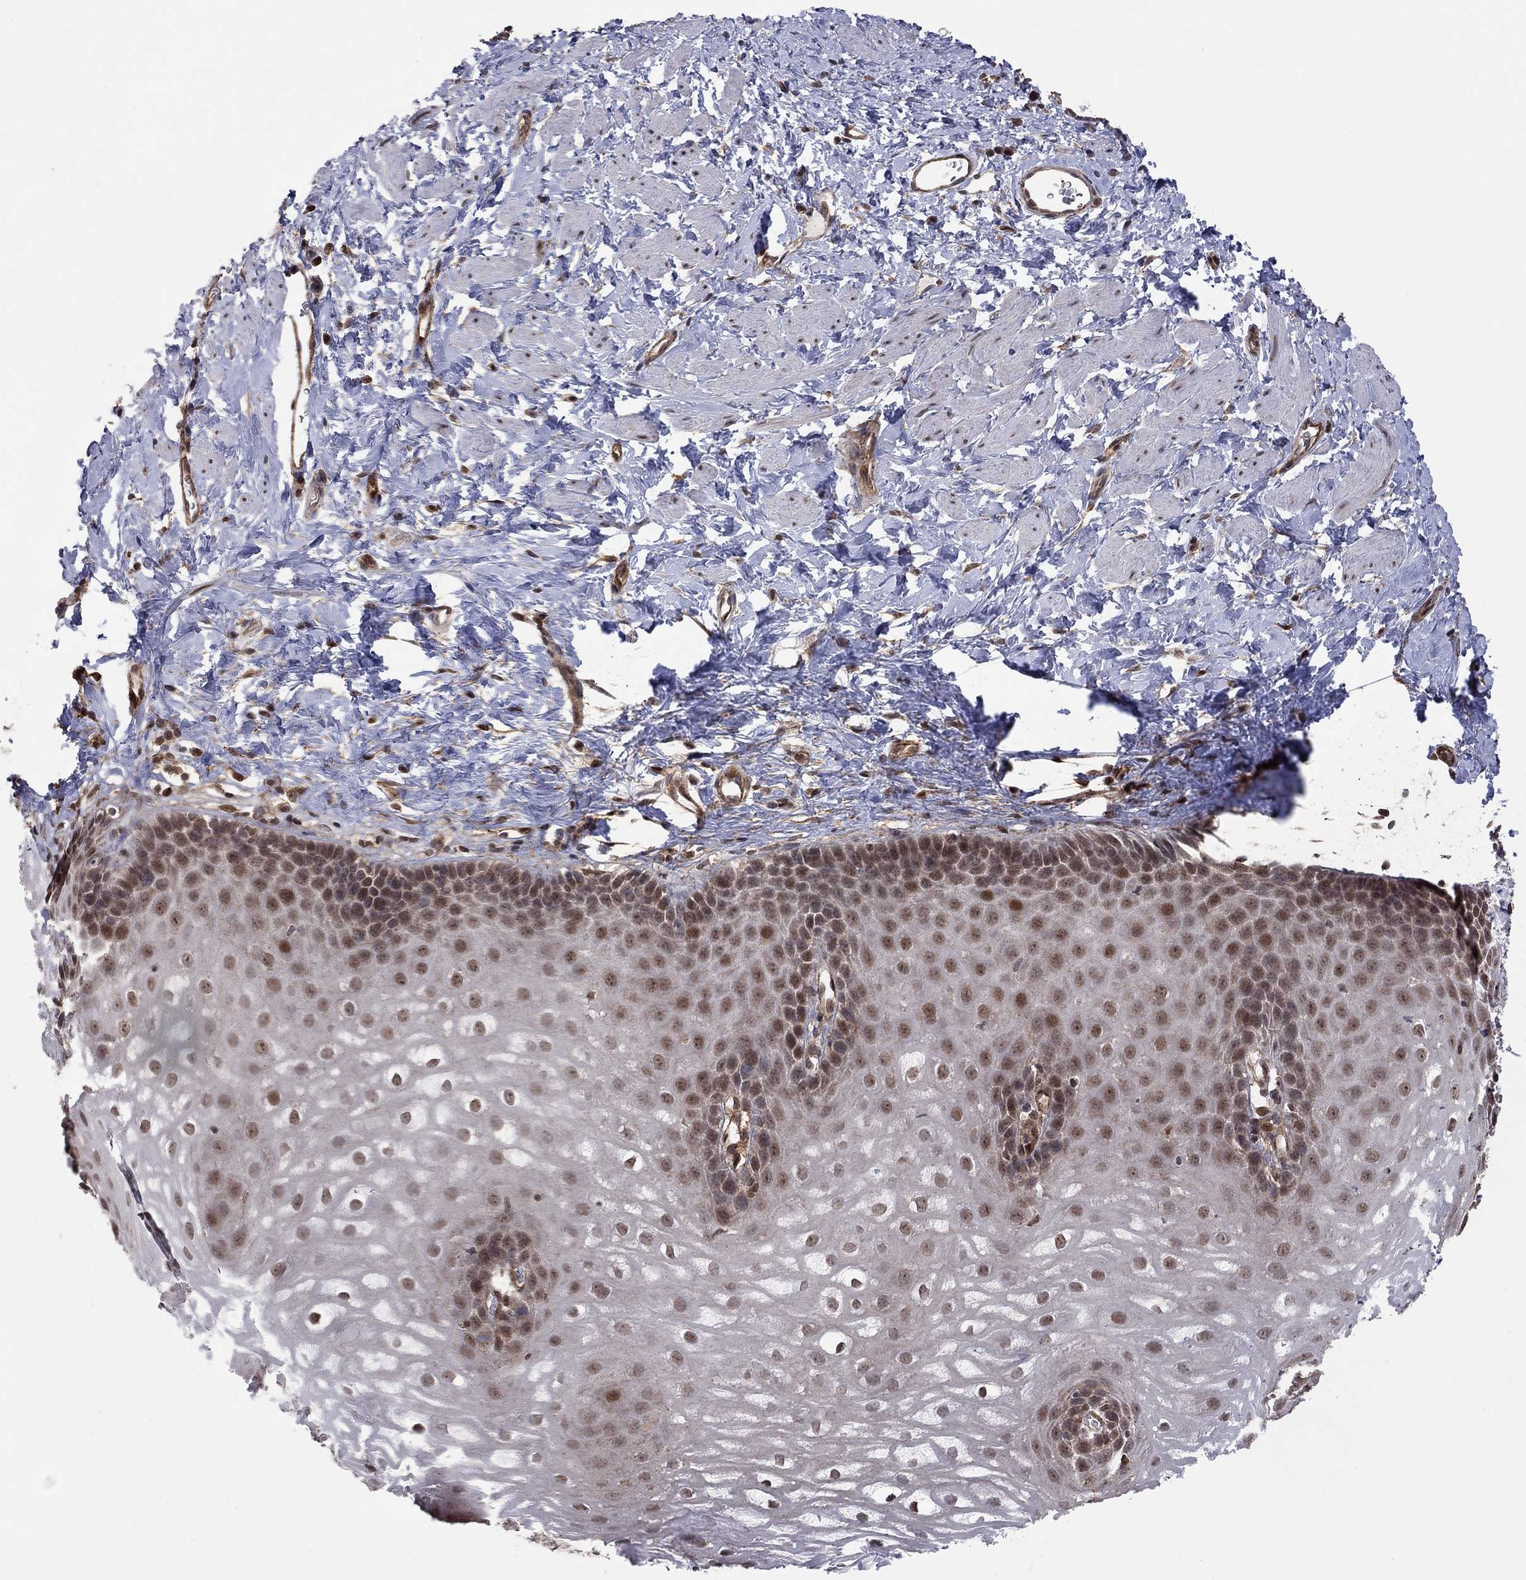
{"staining": {"intensity": "strong", "quantity": "<25%", "location": "nuclear"}, "tissue": "esophagus", "cell_type": "Squamous epithelial cells", "image_type": "normal", "snomed": [{"axis": "morphology", "description": "Normal tissue, NOS"}, {"axis": "topography", "description": "Esophagus"}], "caption": "Esophagus stained with DAB immunohistochemistry displays medium levels of strong nuclear positivity in approximately <25% of squamous epithelial cells.", "gene": "TDP1", "patient": {"sex": "male", "age": 64}}